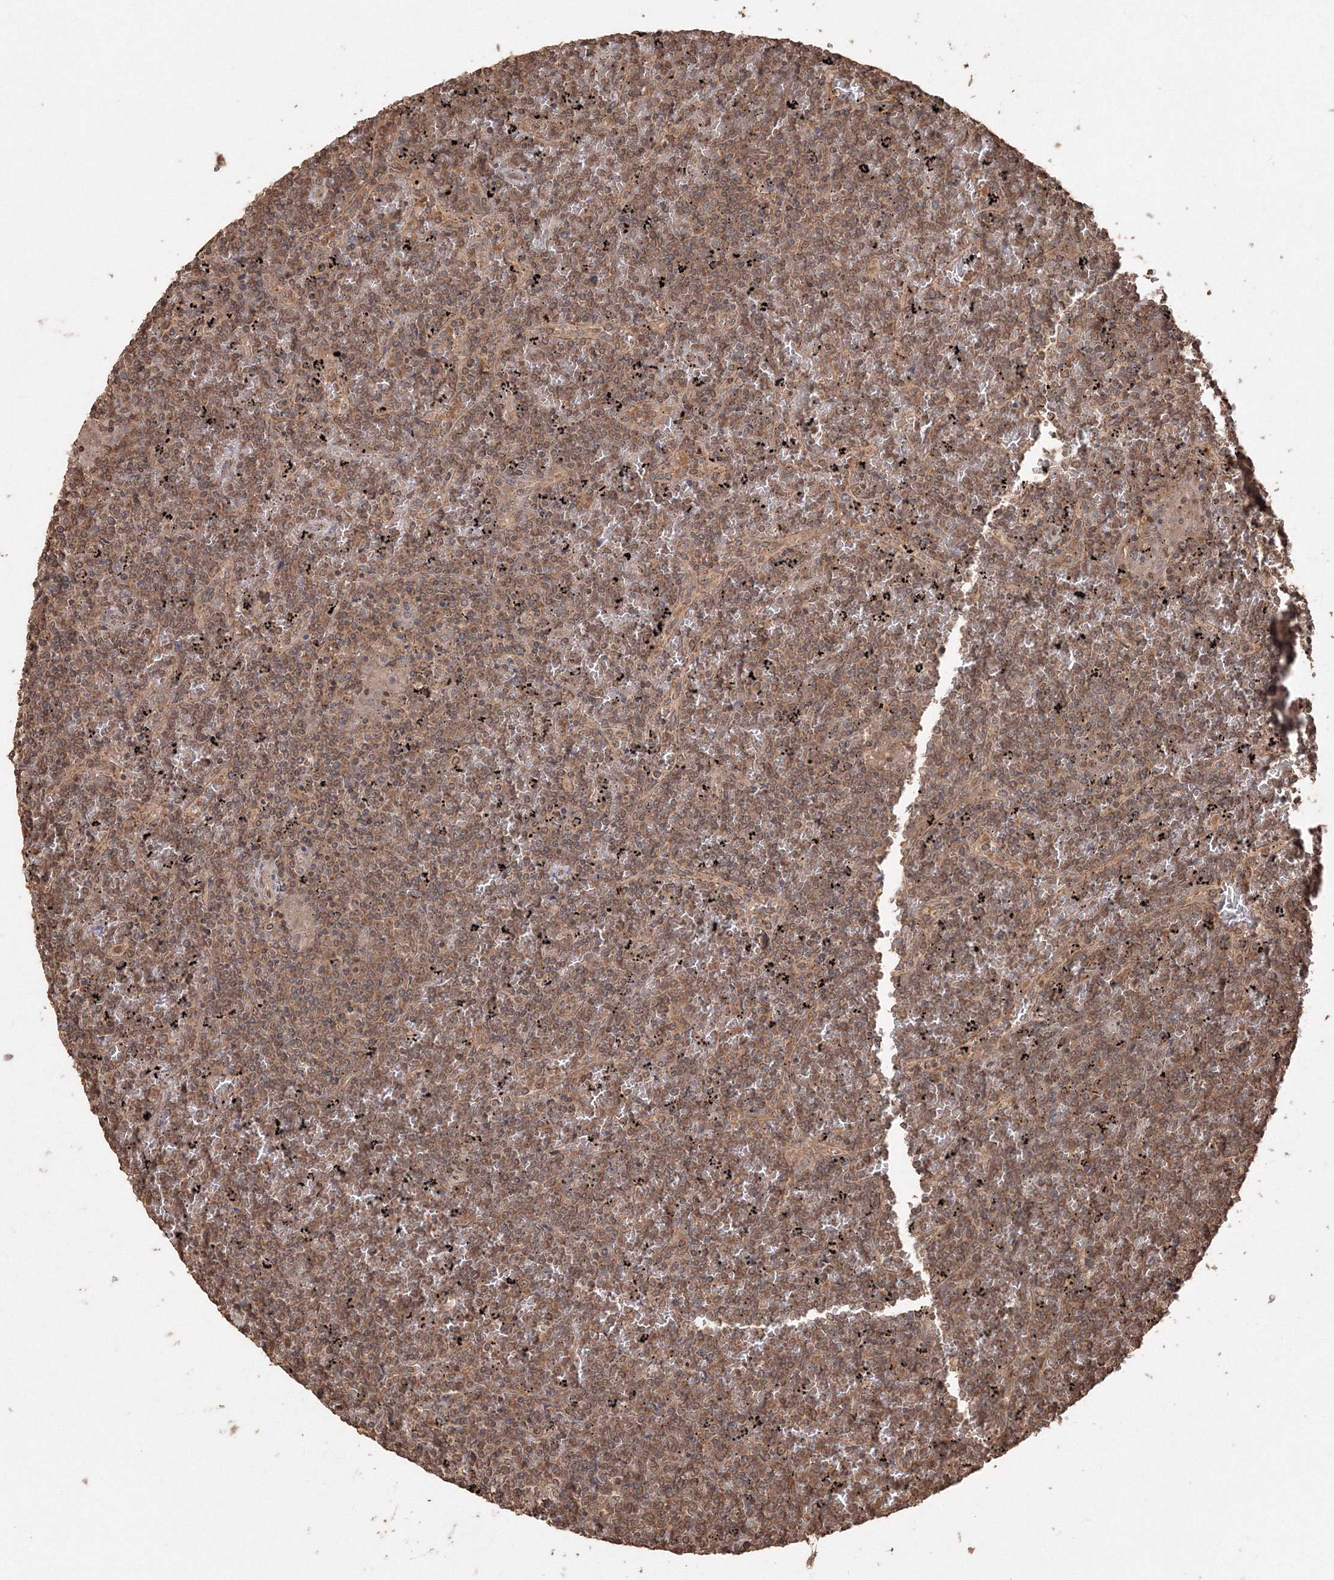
{"staining": {"intensity": "weak", "quantity": "25%-75%", "location": "cytoplasmic/membranous"}, "tissue": "lymphoma", "cell_type": "Tumor cells", "image_type": "cancer", "snomed": [{"axis": "morphology", "description": "Malignant lymphoma, non-Hodgkin's type, Low grade"}, {"axis": "topography", "description": "Spleen"}], "caption": "Lymphoma tissue displays weak cytoplasmic/membranous staining in about 25%-75% of tumor cells", "gene": "CCDC122", "patient": {"sex": "female", "age": 19}}